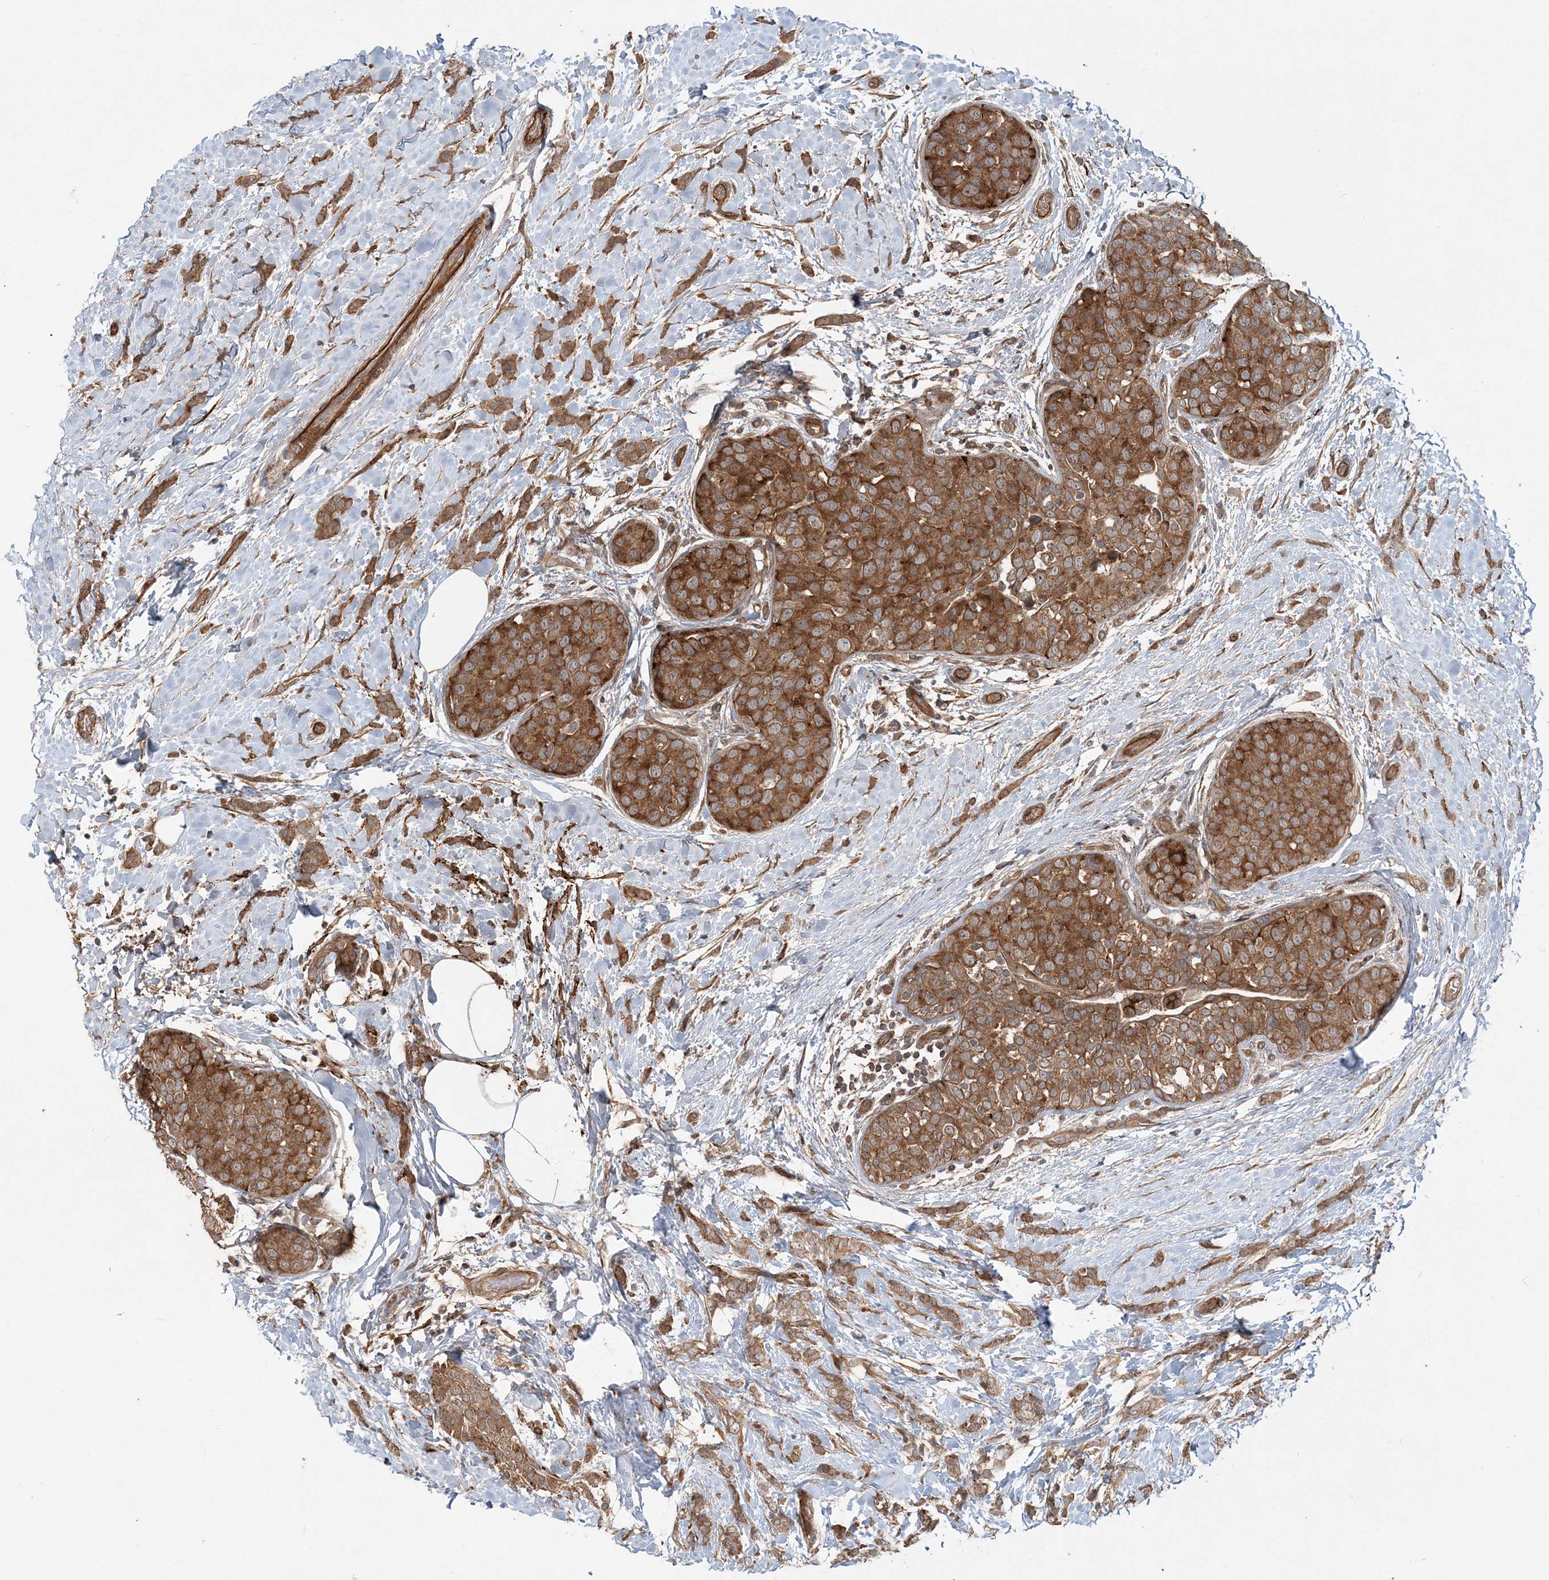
{"staining": {"intensity": "moderate", "quantity": ">75%", "location": "cytoplasmic/membranous"}, "tissue": "breast cancer", "cell_type": "Tumor cells", "image_type": "cancer", "snomed": [{"axis": "morphology", "description": "Lobular carcinoma, in situ"}, {"axis": "morphology", "description": "Lobular carcinoma"}, {"axis": "topography", "description": "Breast"}], "caption": "The micrograph demonstrates immunohistochemical staining of breast lobular carcinoma in situ. There is moderate cytoplasmic/membranous staining is present in approximately >75% of tumor cells.", "gene": "GEMIN5", "patient": {"sex": "female", "age": 41}}